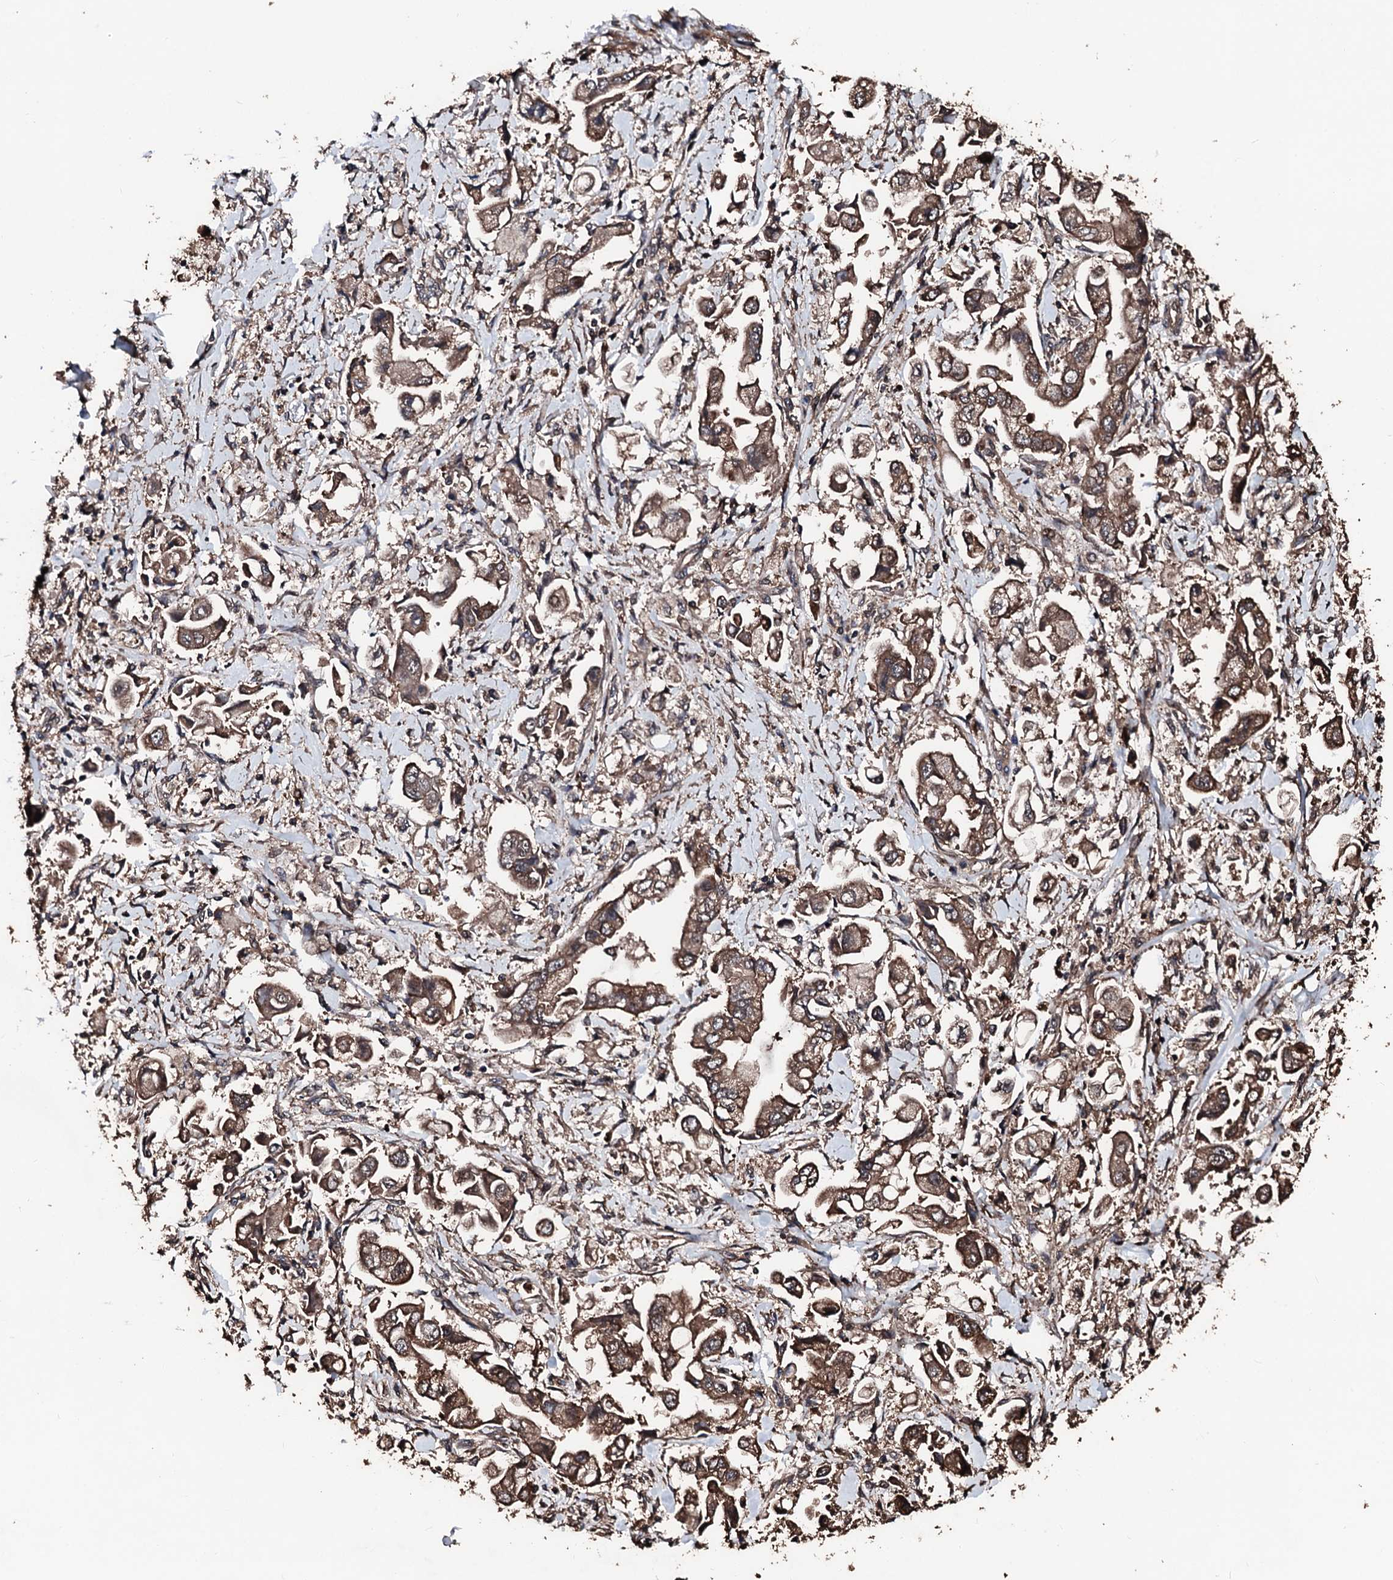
{"staining": {"intensity": "moderate", "quantity": ">75%", "location": "cytoplasmic/membranous"}, "tissue": "stomach cancer", "cell_type": "Tumor cells", "image_type": "cancer", "snomed": [{"axis": "morphology", "description": "Adenocarcinoma, NOS"}, {"axis": "topography", "description": "Stomach"}], "caption": "IHC histopathology image of neoplastic tissue: stomach adenocarcinoma stained using immunohistochemistry (IHC) reveals medium levels of moderate protein expression localized specifically in the cytoplasmic/membranous of tumor cells, appearing as a cytoplasmic/membranous brown color.", "gene": "KIF18A", "patient": {"sex": "male", "age": 62}}